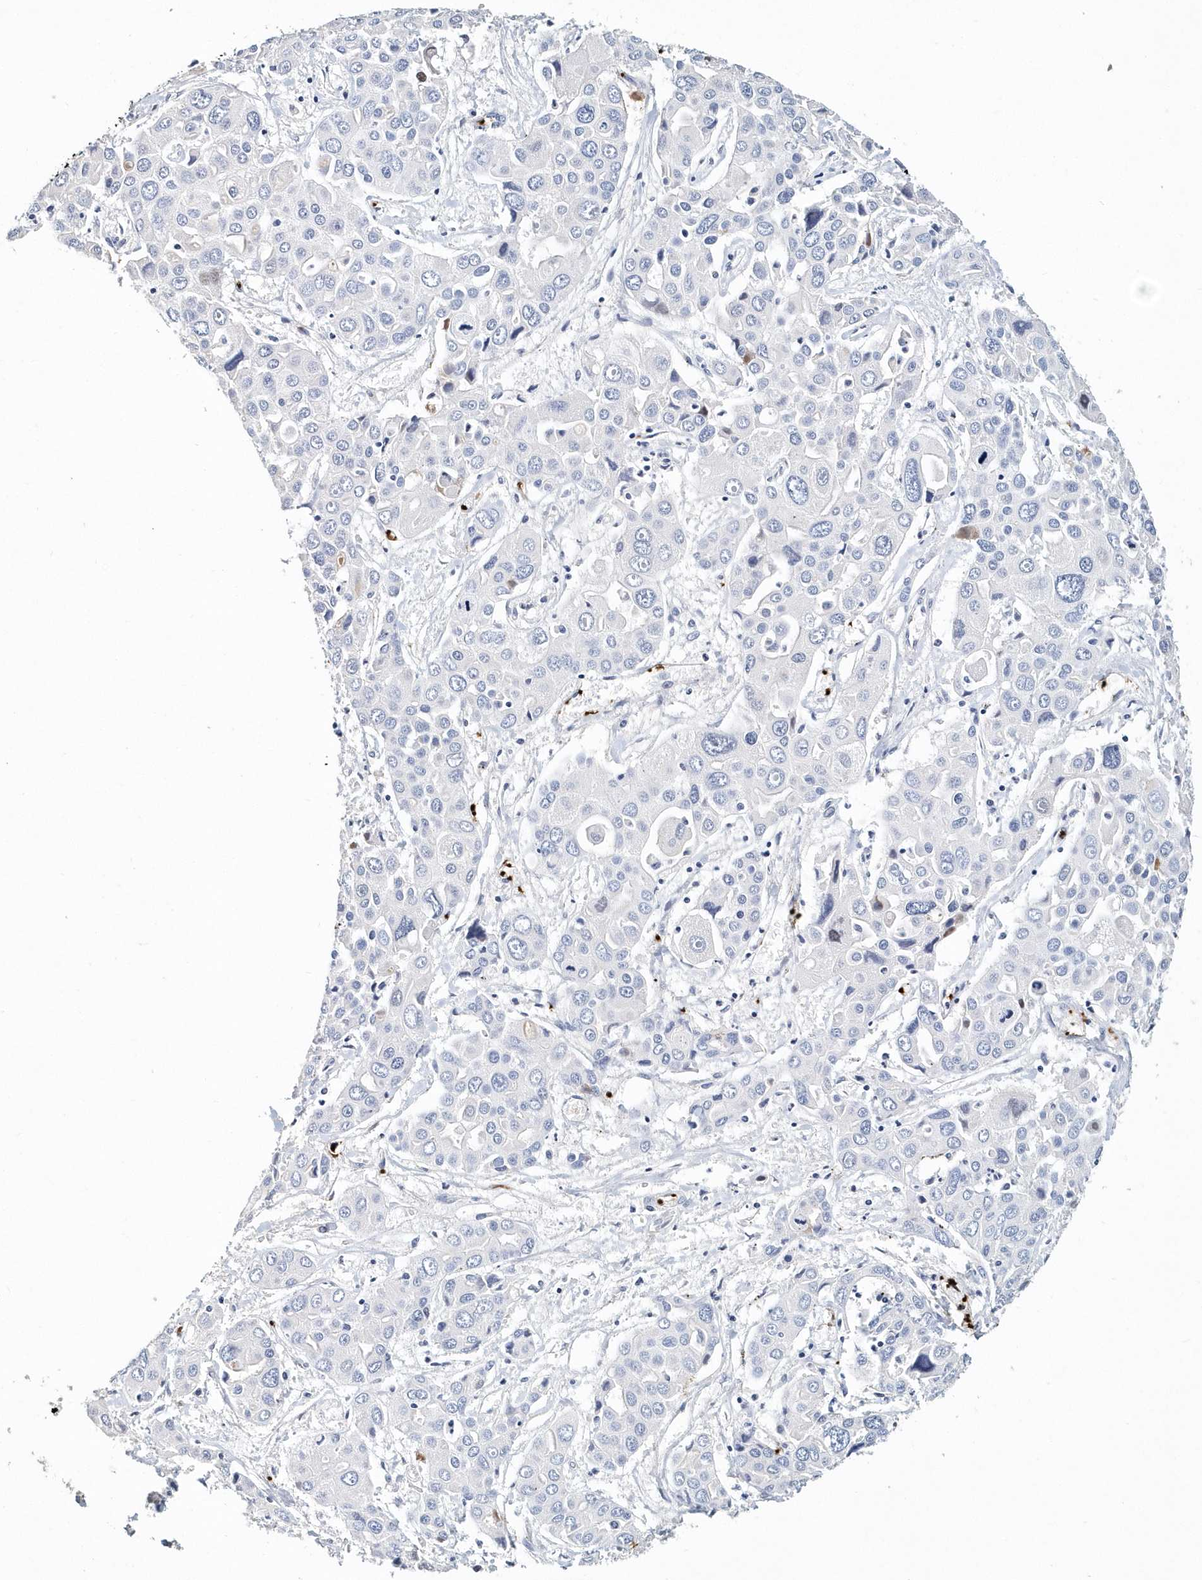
{"staining": {"intensity": "negative", "quantity": "none", "location": "none"}, "tissue": "liver cancer", "cell_type": "Tumor cells", "image_type": "cancer", "snomed": [{"axis": "morphology", "description": "Cholangiocarcinoma"}, {"axis": "topography", "description": "Liver"}], "caption": "IHC photomicrograph of neoplastic tissue: human liver cholangiocarcinoma stained with DAB shows no significant protein positivity in tumor cells. Nuclei are stained in blue.", "gene": "ITGA2B", "patient": {"sex": "male", "age": 67}}